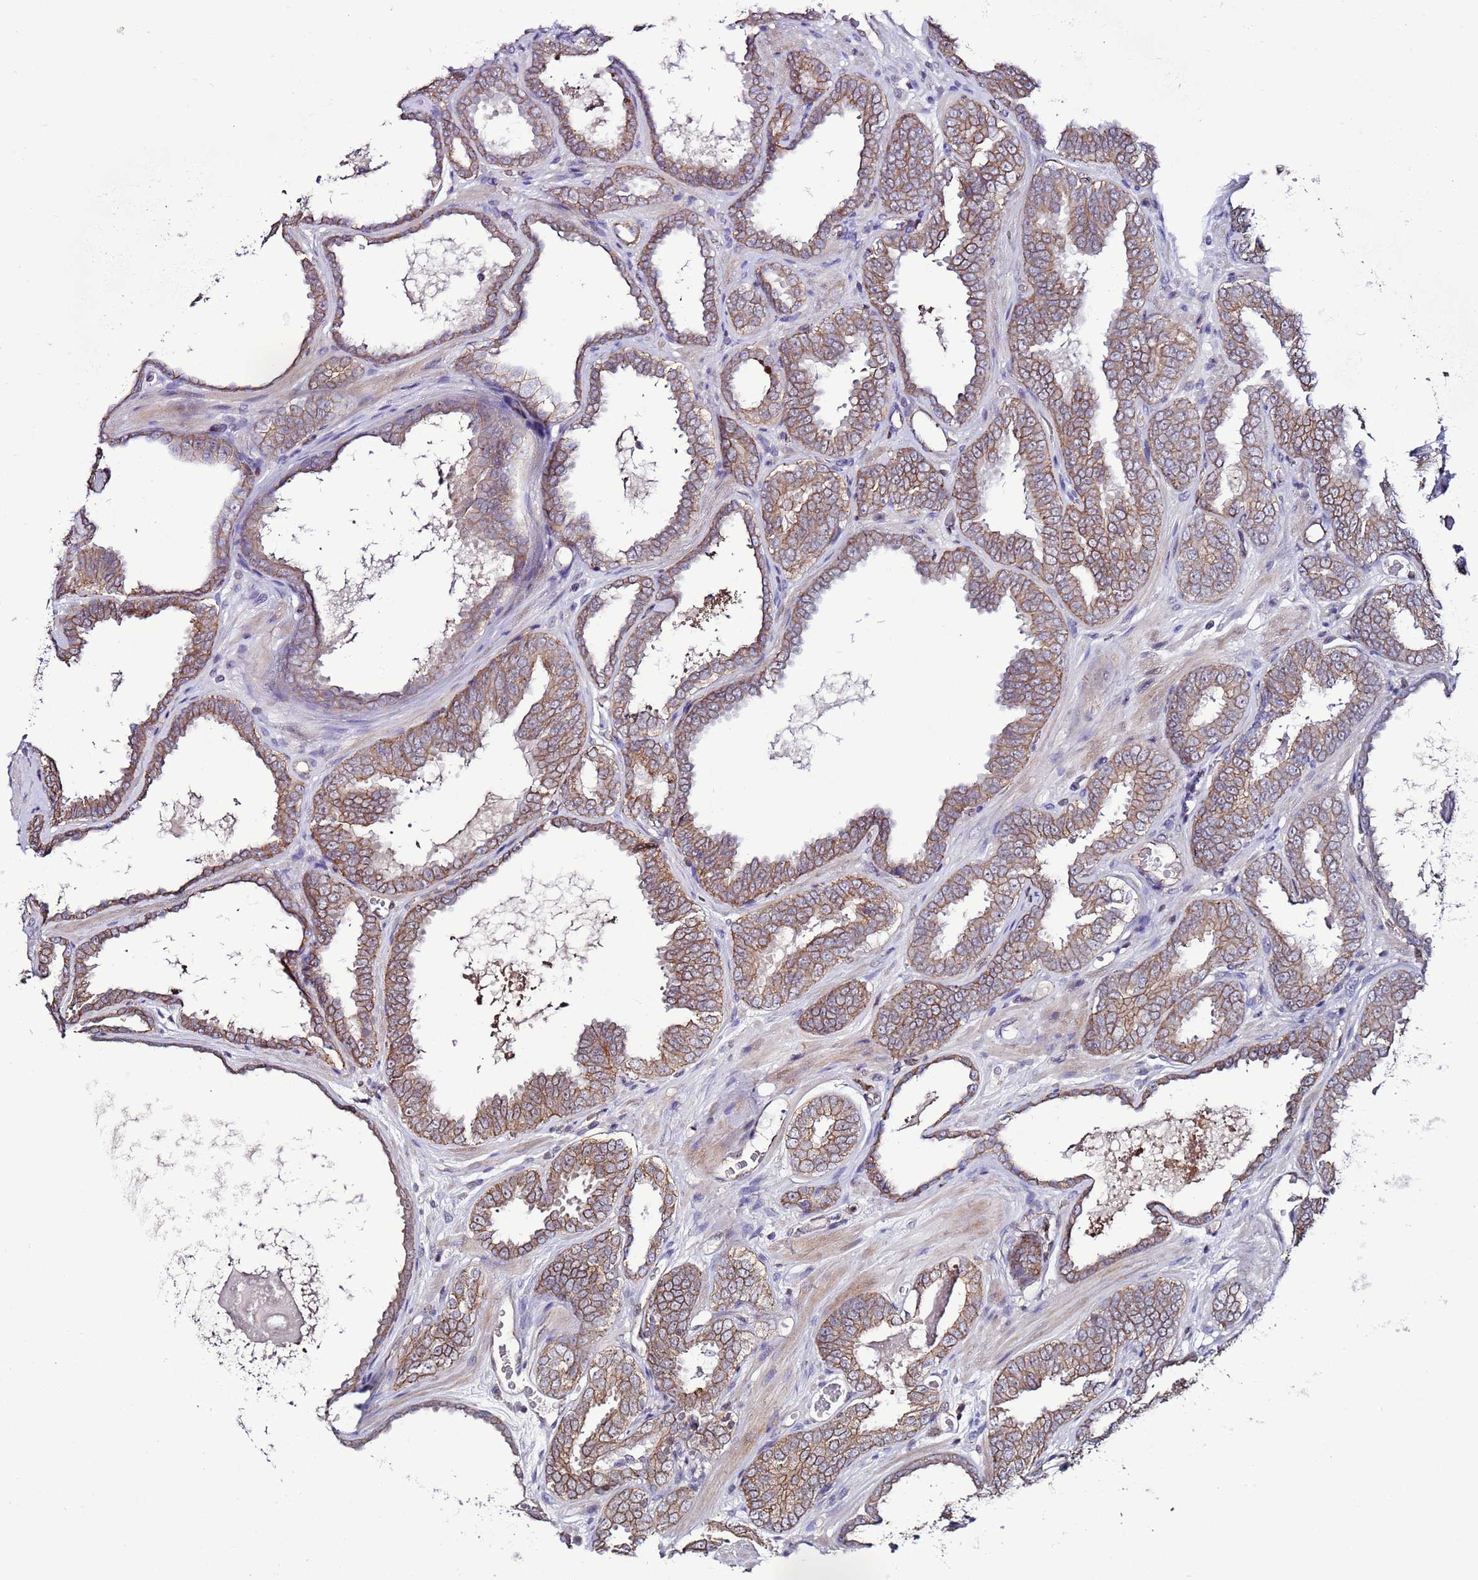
{"staining": {"intensity": "moderate", "quantity": ">75%", "location": "cytoplasmic/membranous"}, "tissue": "prostate cancer", "cell_type": "Tumor cells", "image_type": "cancer", "snomed": [{"axis": "morphology", "description": "Adenocarcinoma, High grade"}, {"axis": "topography", "description": "Prostate"}], "caption": "Prostate high-grade adenocarcinoma tissue shows moderate cytoplasmic/membranous staining in approximately >75% of tumor cells, visualized by immunohistochemistry.", "gene": "TENM3", "patient": {"sex": "male", "age": 72}}